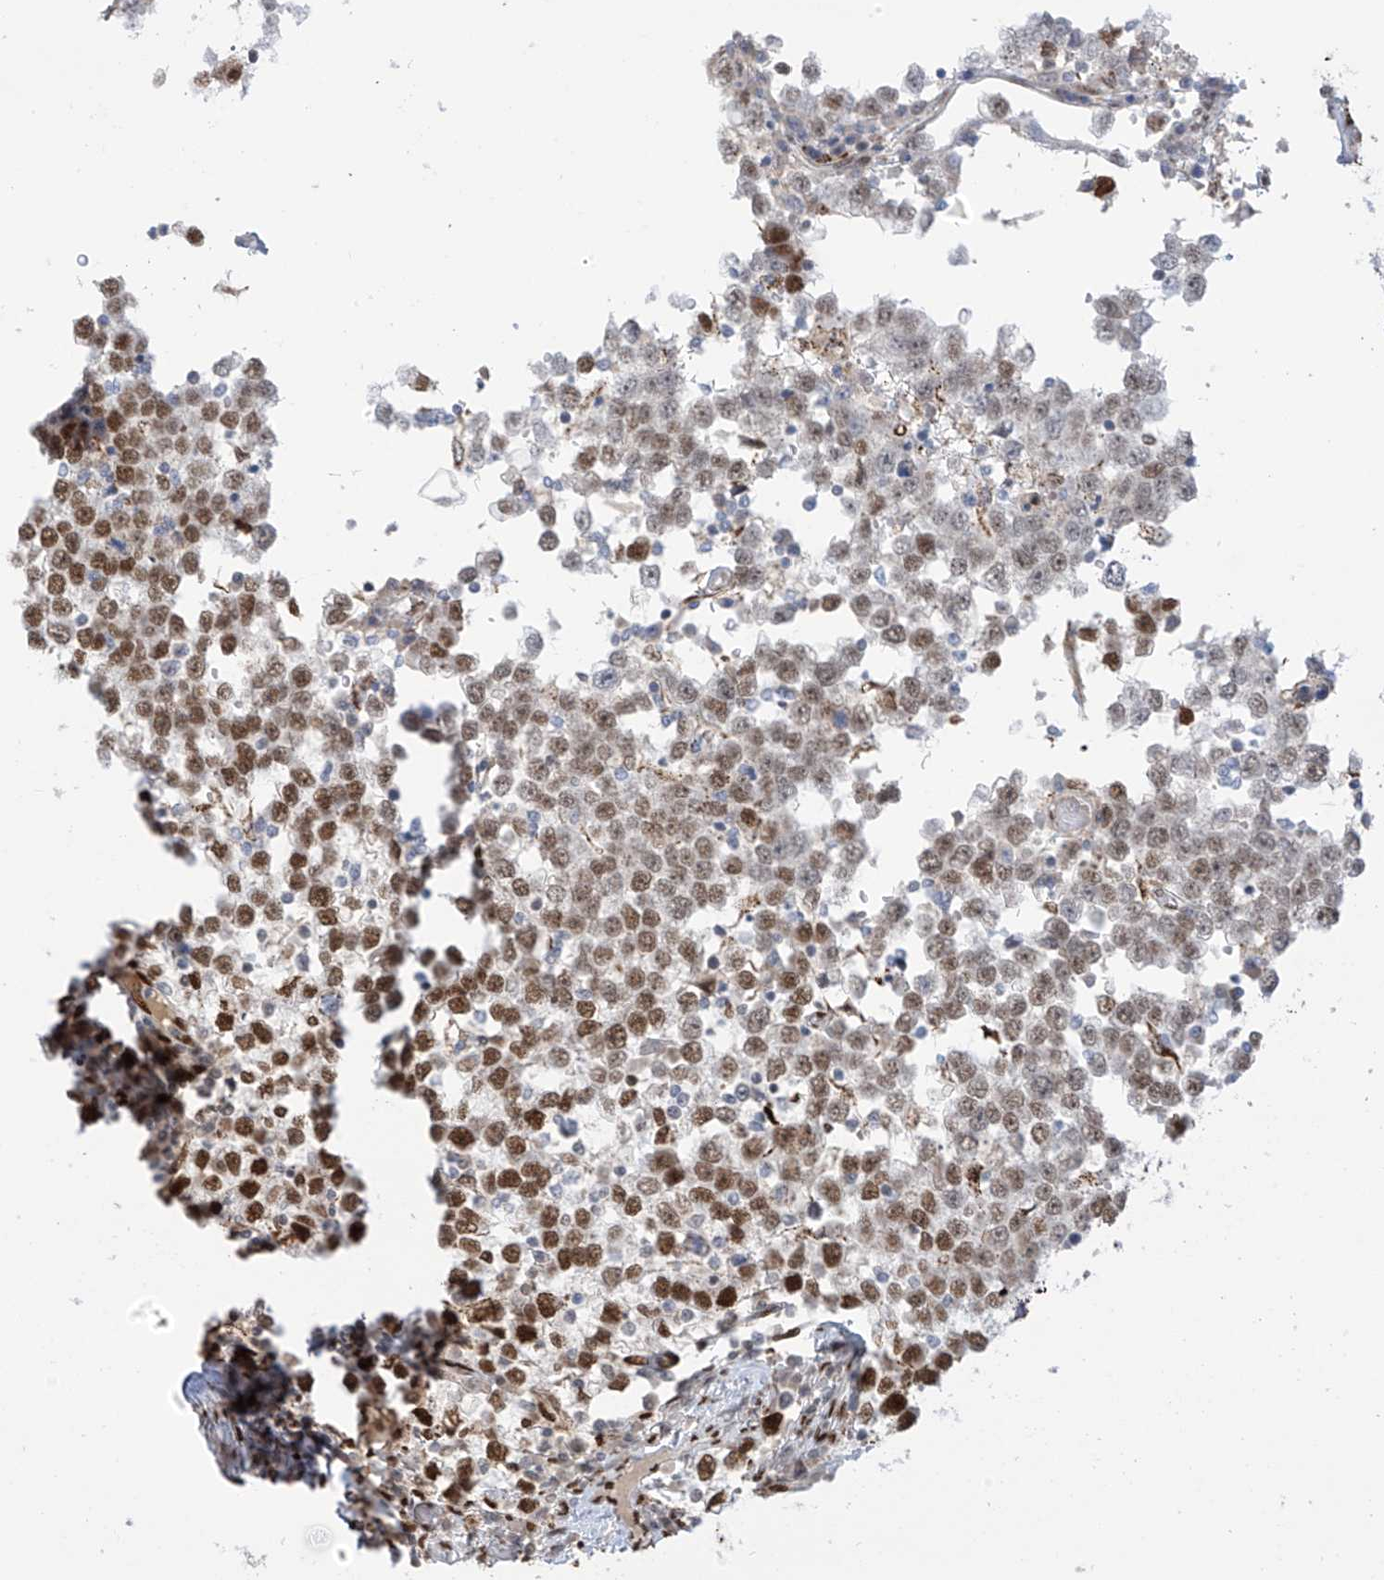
{"staining": {"intensity": "moderate", "quantity": "25%-75%", "location": "nuclear"}, "tissue": "testis cancer", "cell_type": "Tumor cells", "image_type": "cancer", "snomed": [{"axis": "morphology", "description": "Seminoma, NOS"}, {"axis": "topography", "description": "Testis"}], "caption": "Human testis cancer stained with a brown dye reveals moderate nuclear positive staining in about 25%-75% of tumor cells.", "gene": "PM20D2", "patient": {"sex": "male", "age": 65}}